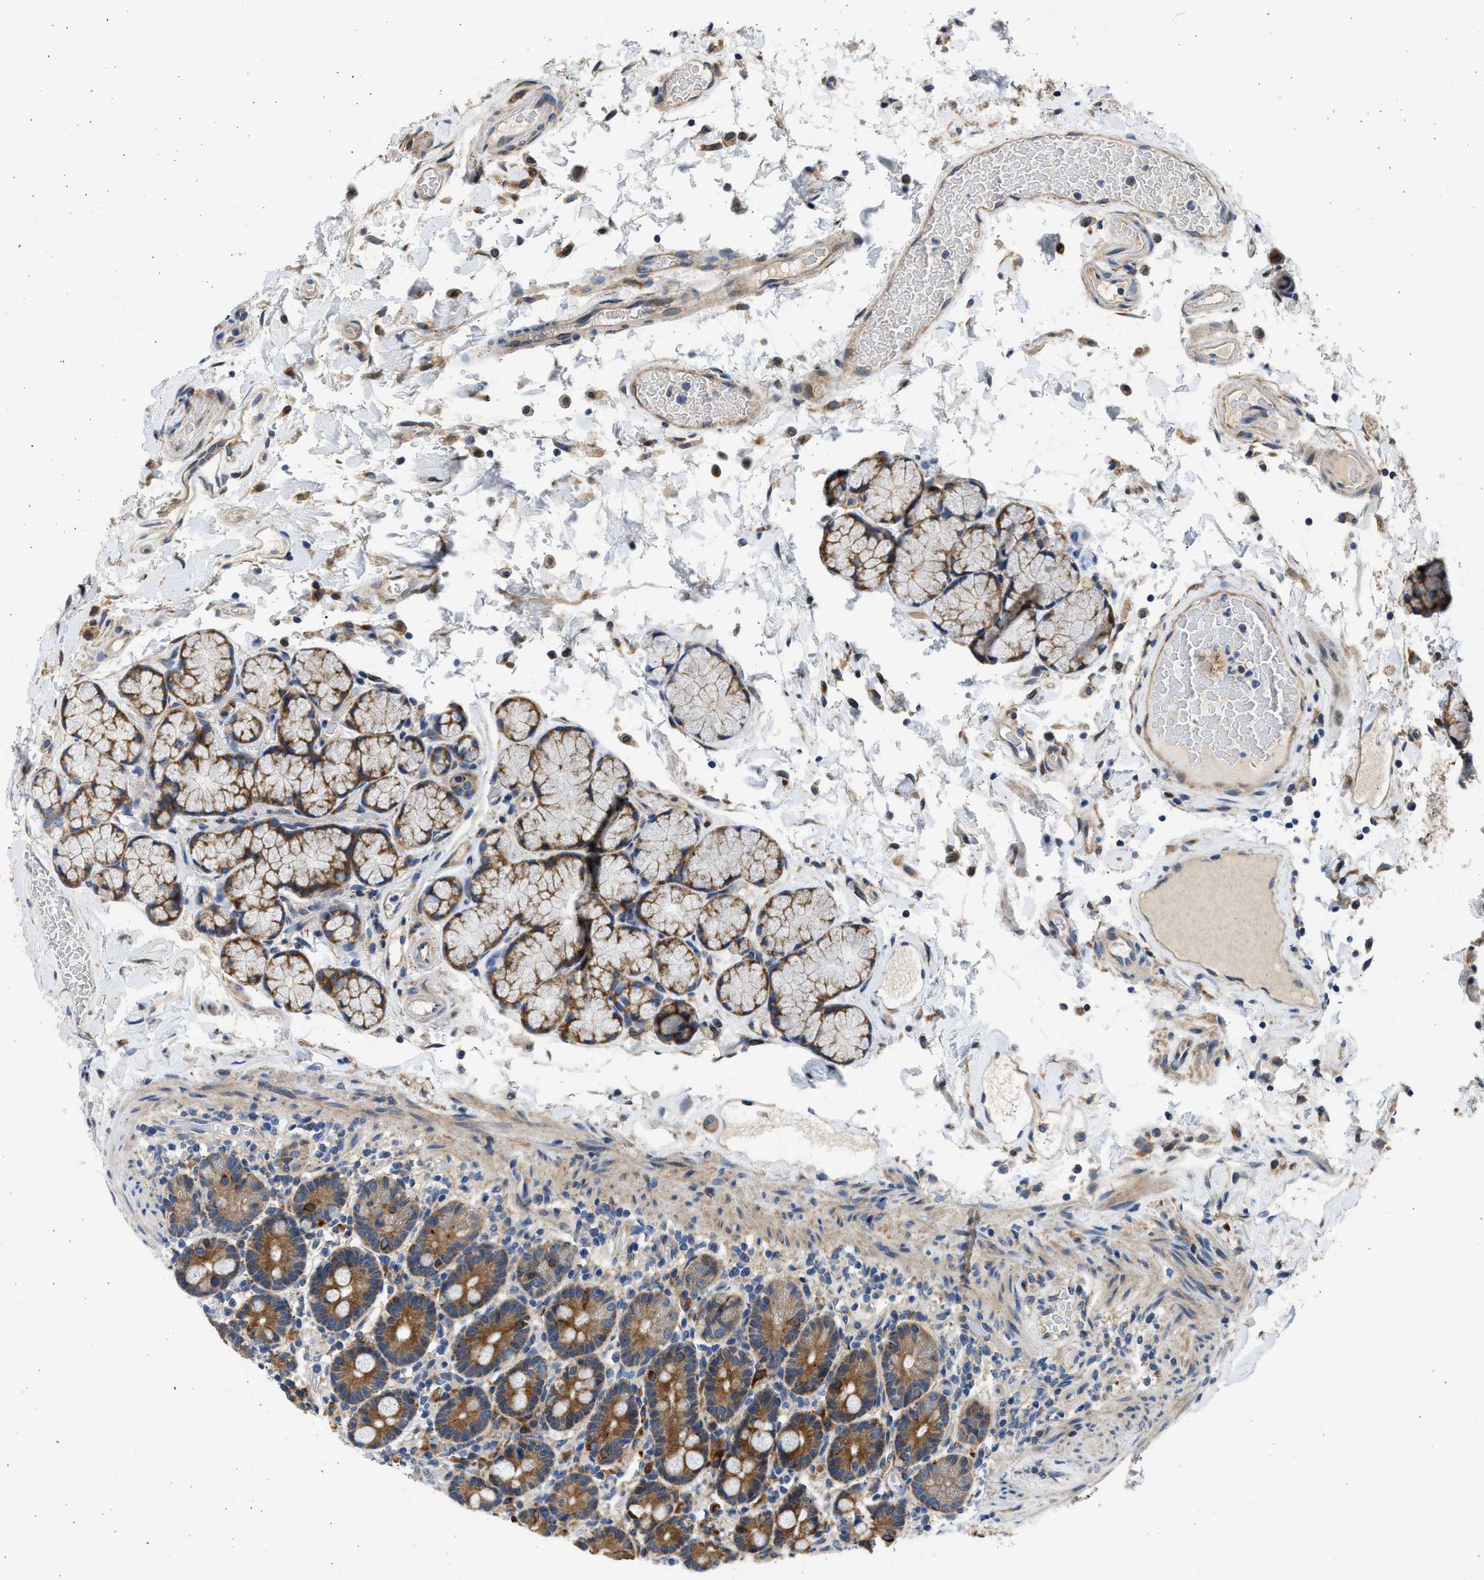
{"staining": {"intensity": "strong", "quantity": ">75%", "location": "cytoplasmic/membranous"}, "tissue": "duodenum", "cell_type": "Glandular cells", "image_type": "normal", "snomed": [{"axis": "morphology", "description": "Normal tissue, NOS"}, {"axis": "topography", "description": "Small intestine, NOS"}], "caption": "Brown immunohistochemical staining in unremarkable duodenum displays strong cytoplasmic/membranous staining in approximately >75% of glandular cells.", "gene": "PLD2", "patient": {"sex": "female", "age": 71}}